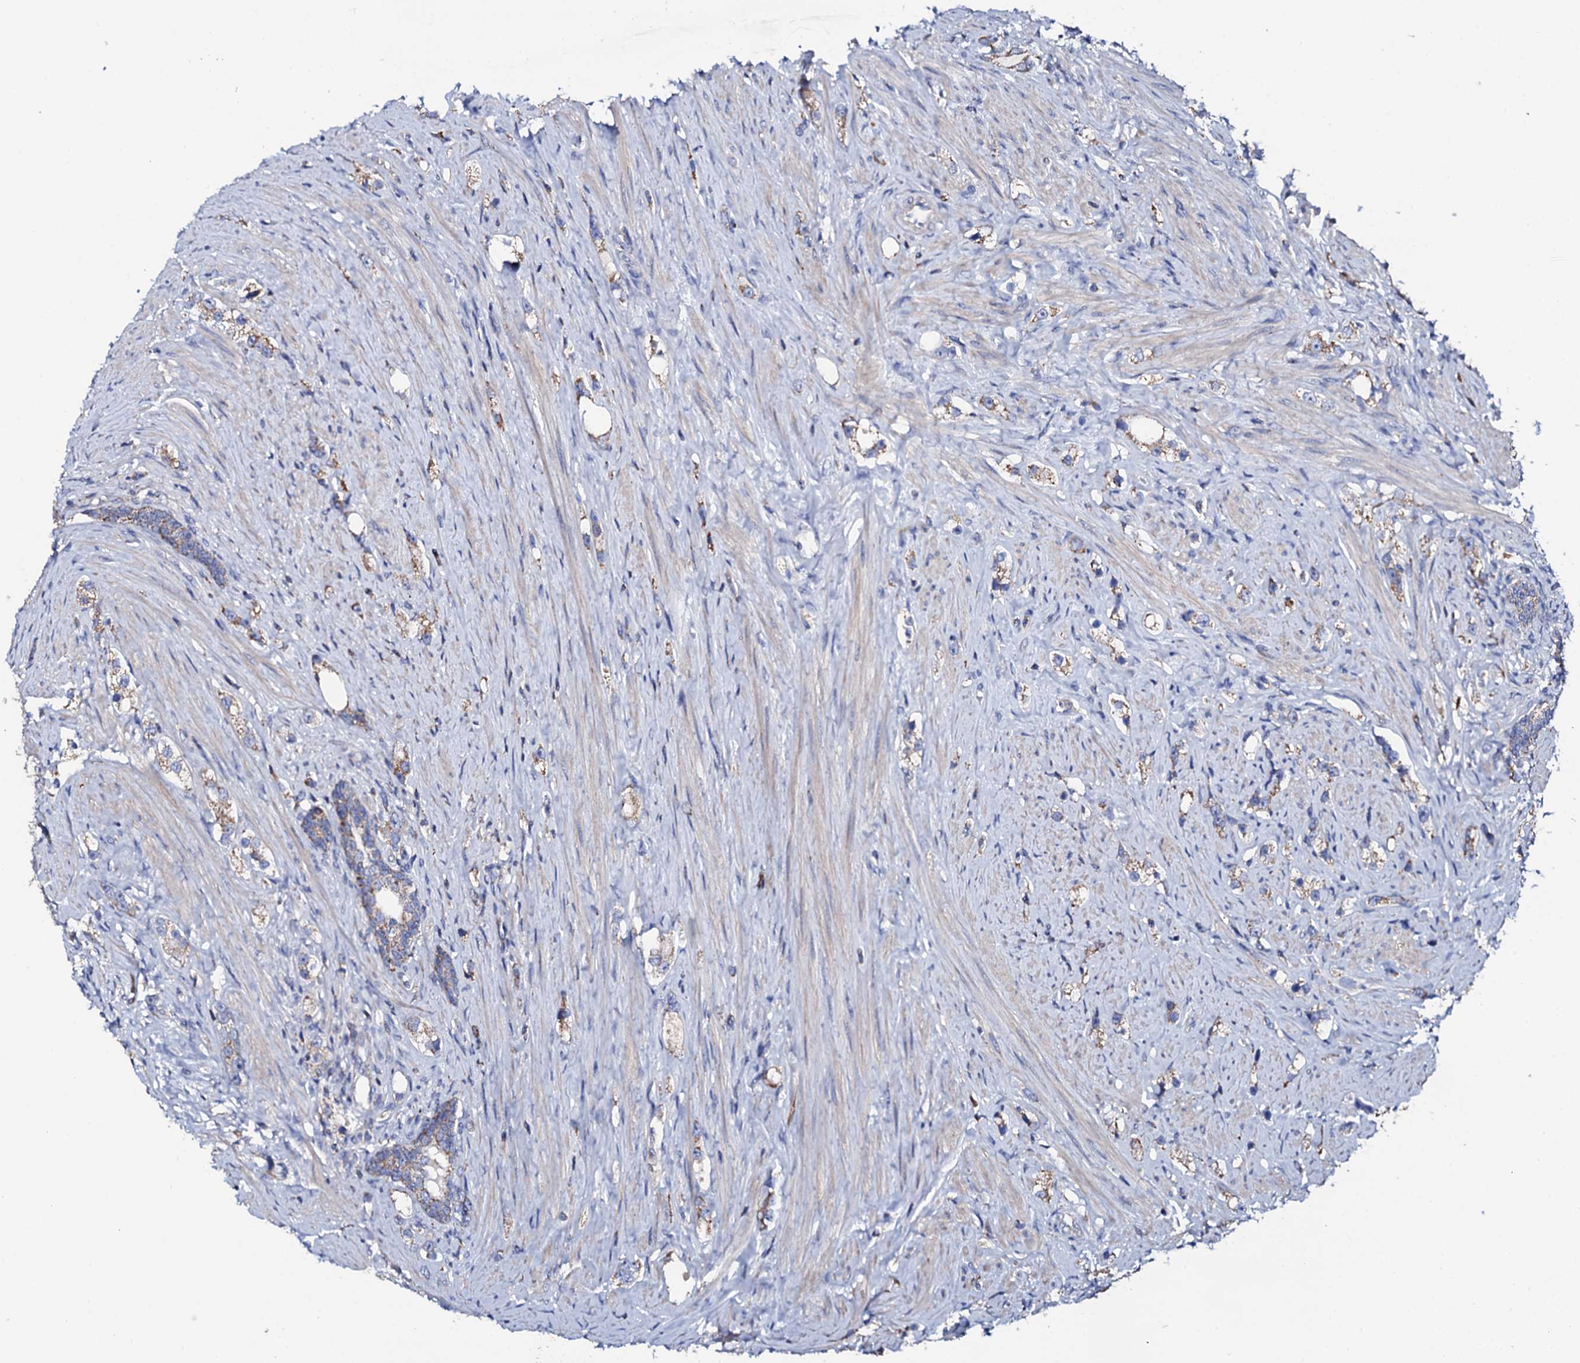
{"staining": {"intensity": "moderate", "quantity": "25%-75%", "location": "cytoplasmic/membranous"}, "tissue": "prostate cancer", "cell_type": "Tumor cells", "image_type": "cancer", "snomed": [{"axis": "morphology", "description": "Adenocarcinoma, High grade"}, {"axis": "topography", "description": "Prostate"}], "caption": "High-magnification brightfield microscopy of prostate cancer stained with DAB (brown) and counterstained with hematoxylin (blue). tumor cells exhibit moderate cytoplasmic/membranous staining is present in about25%-75% of cells. Using DAB (brown) and hematoxylin (blue) stains, captured at high magnification using brightfield microscopy.", "gene": "TCAF2", "patient": {"sex": "male", "age": 63}}